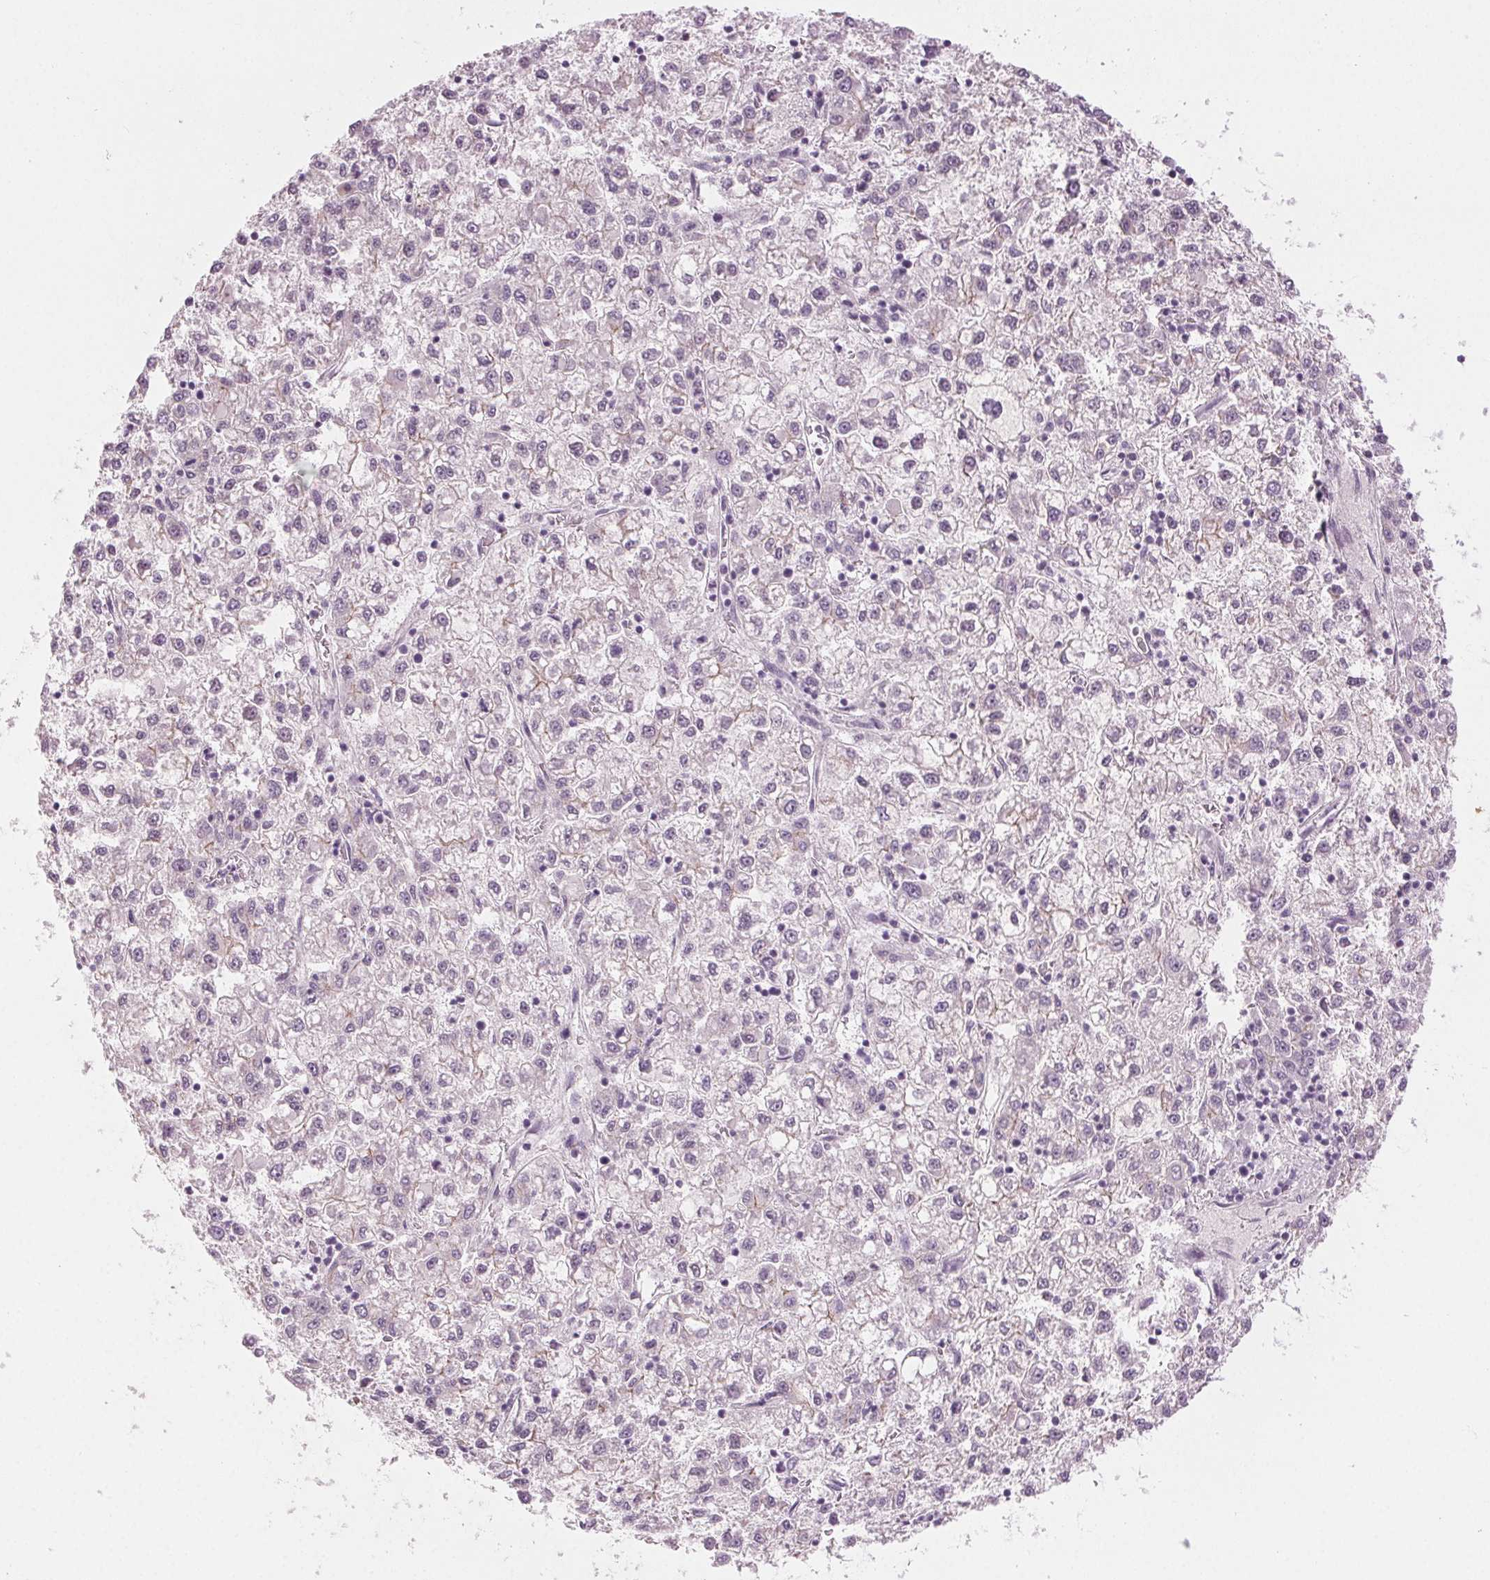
{"staining": {"intensity": "negative", "quantity": "none", "location": "none"}, "tissue": "liver cancer", "cell_type": "Tumor cells", "image_type": "cancer", "snomed": [{"axis": "morphology", "description": "Carcinoma, Hepatocellular, NOS"}, {"axis": "topography", "description": "Liver"}], "caption": "High power microscopy histopathology image of an immunohistochemistry image of liver cancer, revealing no significant staining in tumor cells. Nuclei are stained in blue.", "gene": "HSF5", "patient": {"sex": "male", "age": 40}}